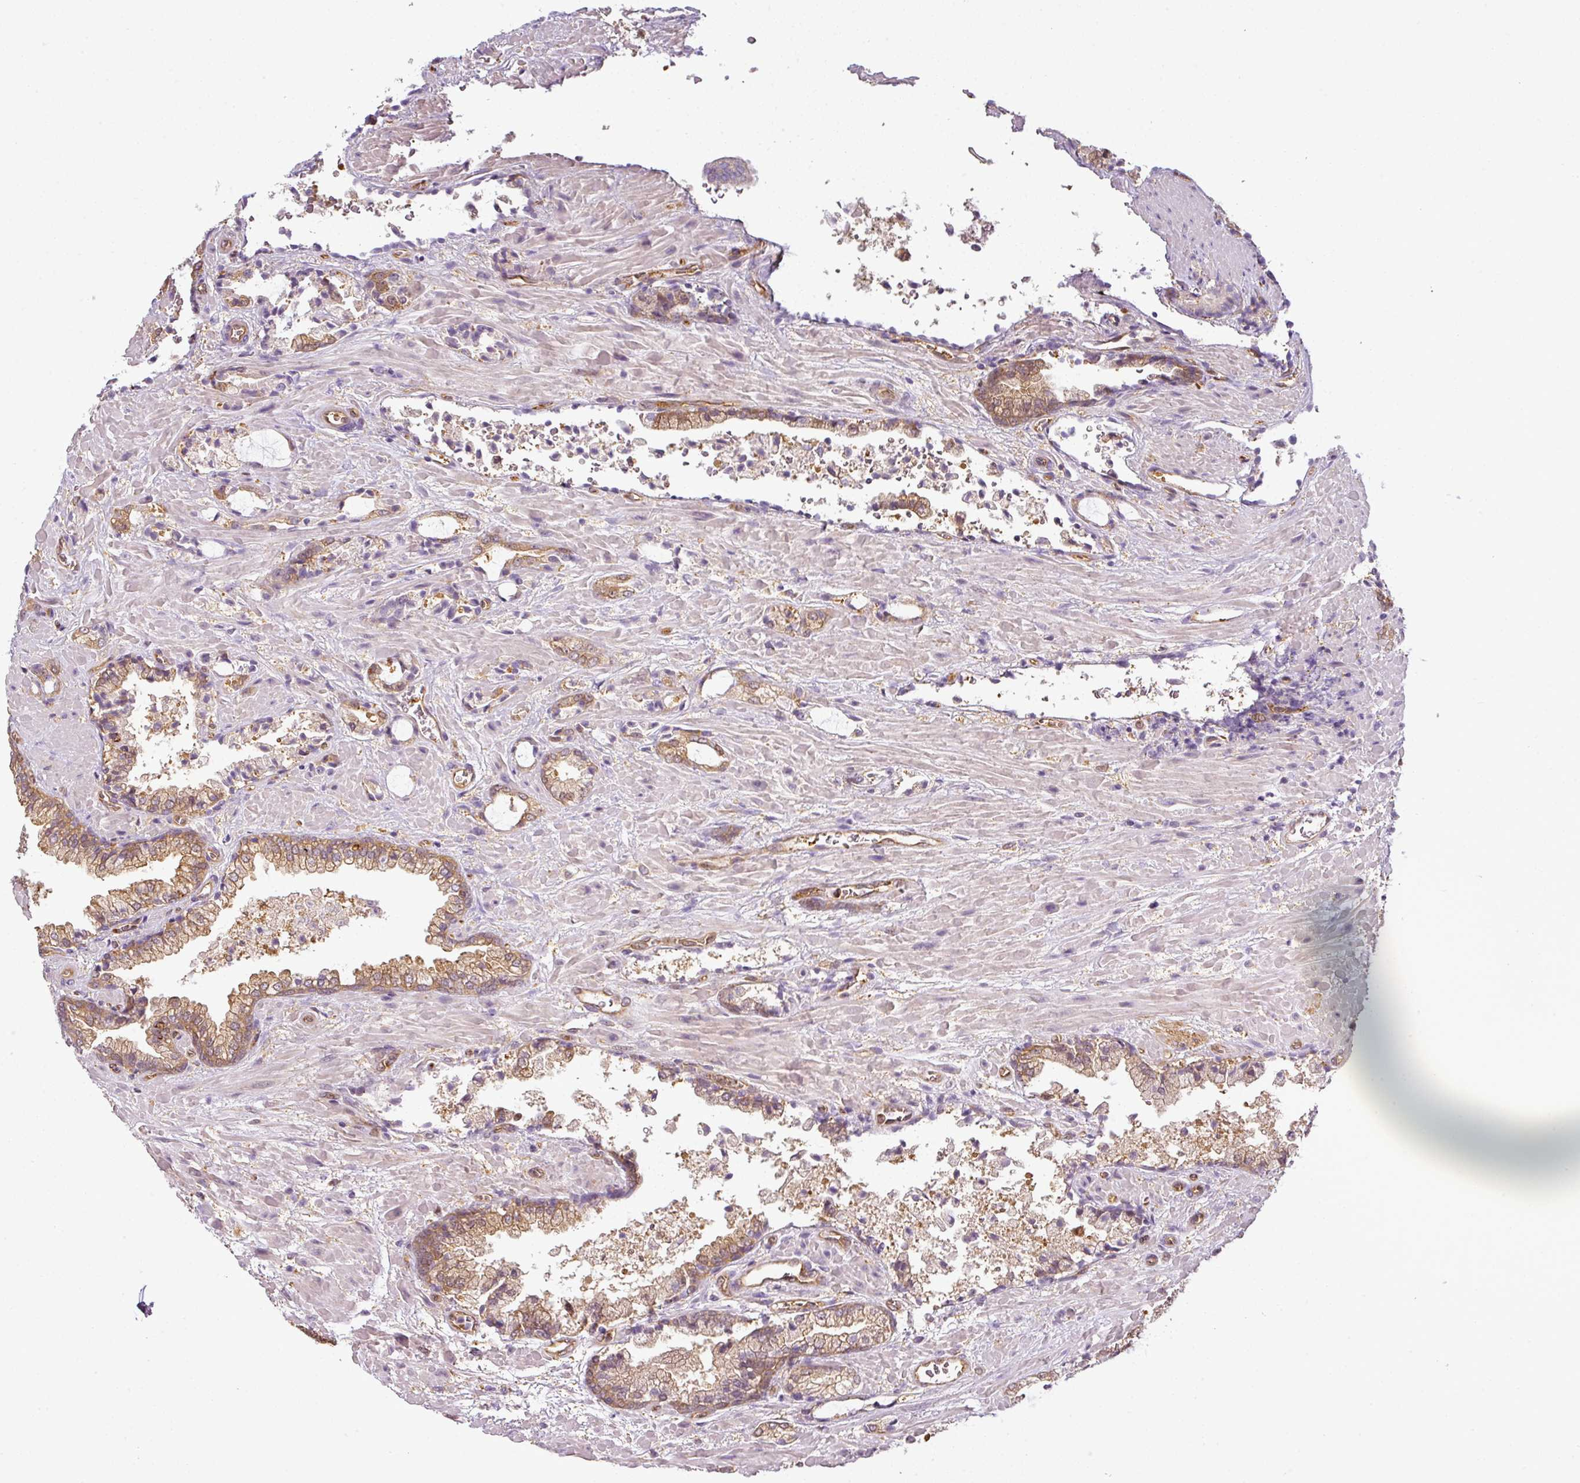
{"staining": {"intensity": "moderate", "quantity": ">75%", "location": "cytoplasmic/membranous"}, "tissue": "prostate cancer", "cell_type": "Tumor cells", "image_type": "cancer", "snomed": [{"axis": "morphology", "description": "Adenocarcinoma, High grade"}, {"axis": "topography", "description": "Prostate"}], "caption": "Moderate cytoplasmic/membranous staining for a protein is appreciated in about >75% of tumor cells of prostate adenocarcinoma (high-grade) using IHC.", "gene": "ANKRD18A", "patient": {"sex": "male", "age": 68}}